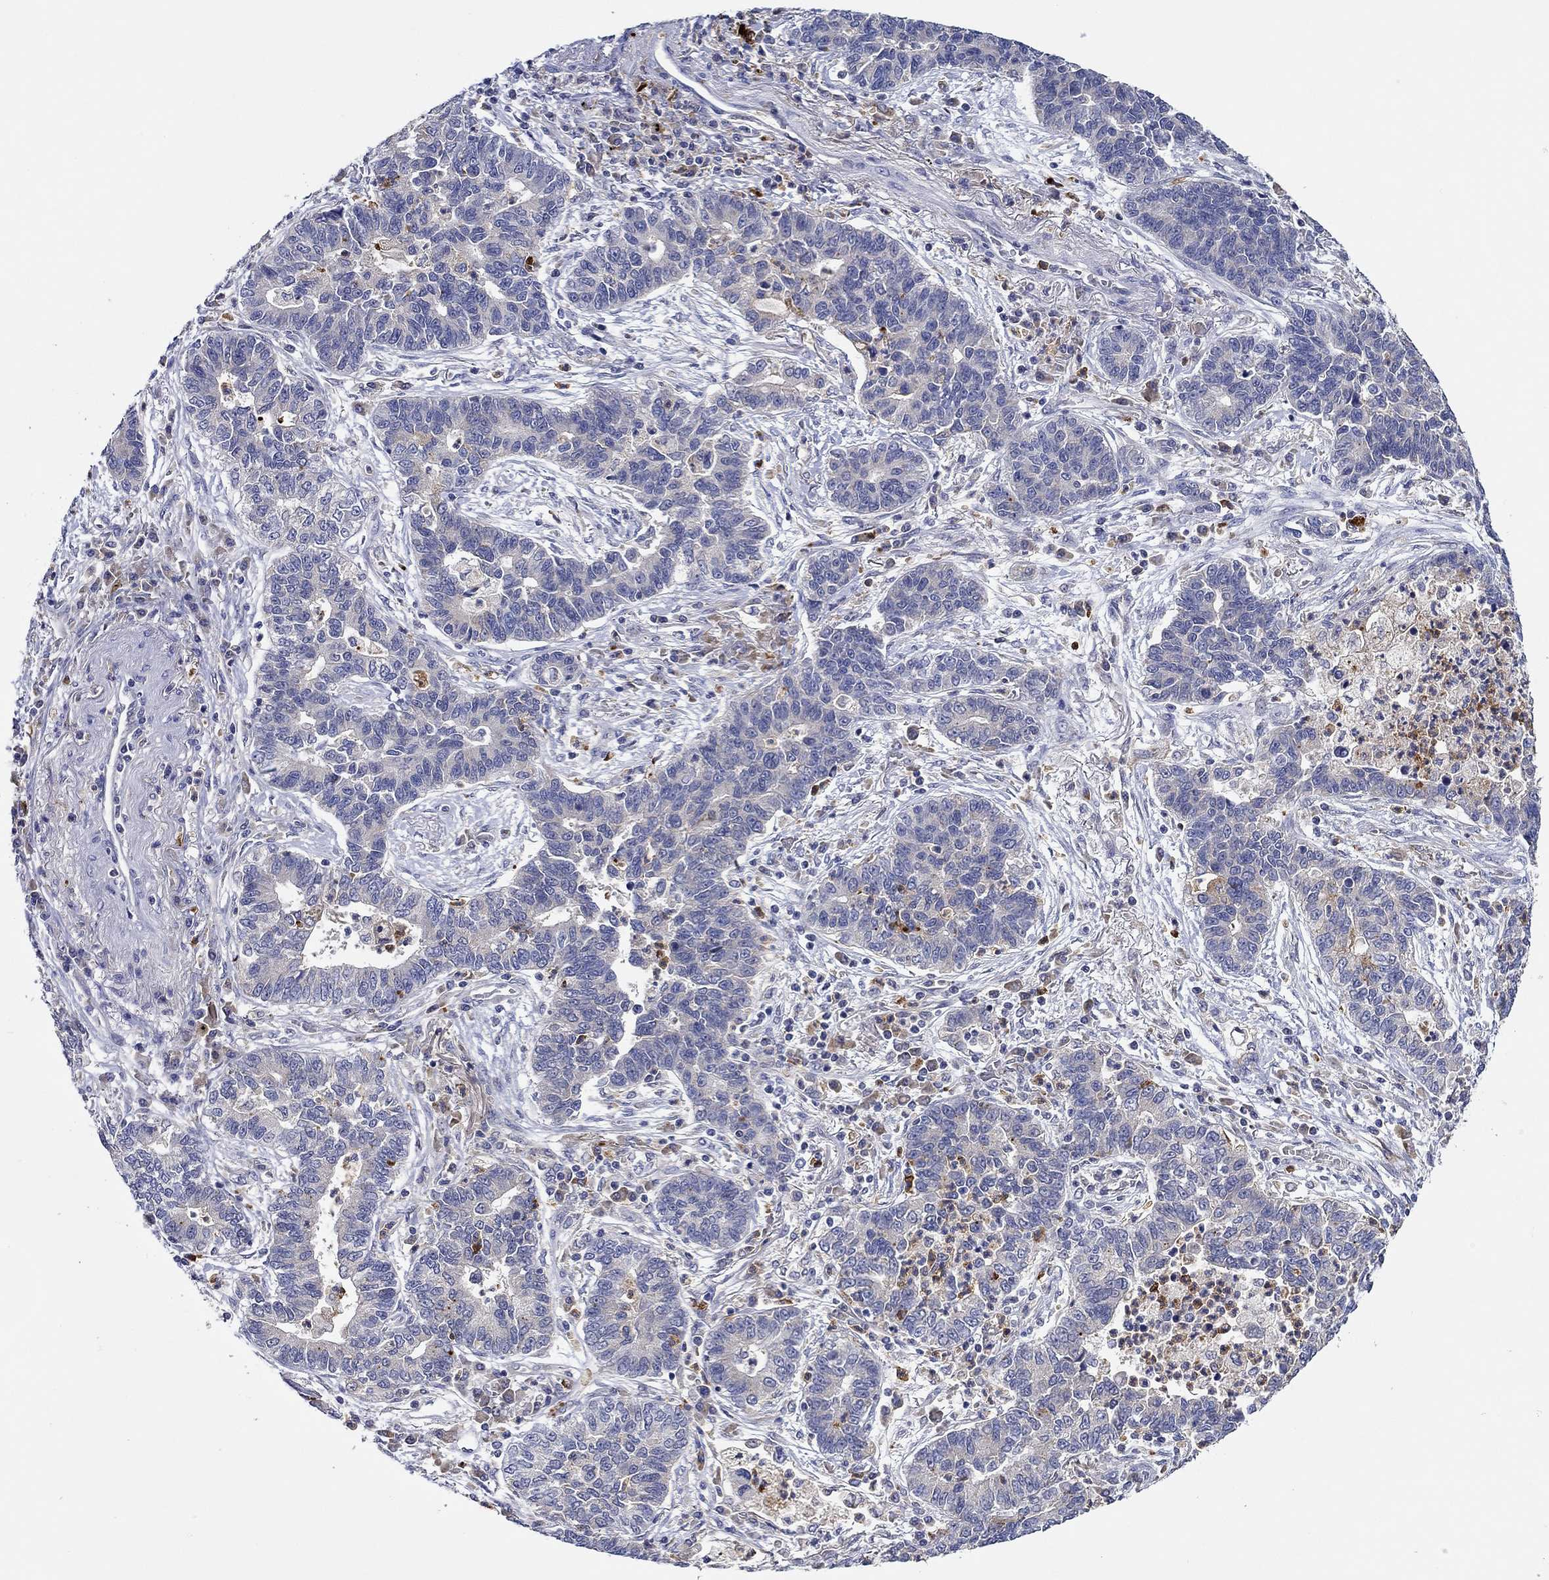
{"staining": {"intensity": "negative", "quantity": "none", "location": "none"}, "tissue": "lung cancer", "cell_type": "Tumor cells", "image_type": "cancer", "snomed": [{"axis": "morphology", "description": "Adenocarcinoma, NOS"}, {"axis": "topography", "description": "Lung"}], "caption": "A micrograph of human lung adenocarcinoma is negative for staining in tumor cells.", "gene": "CHIT1", "patient": {"sex": "female", "age": 57}}